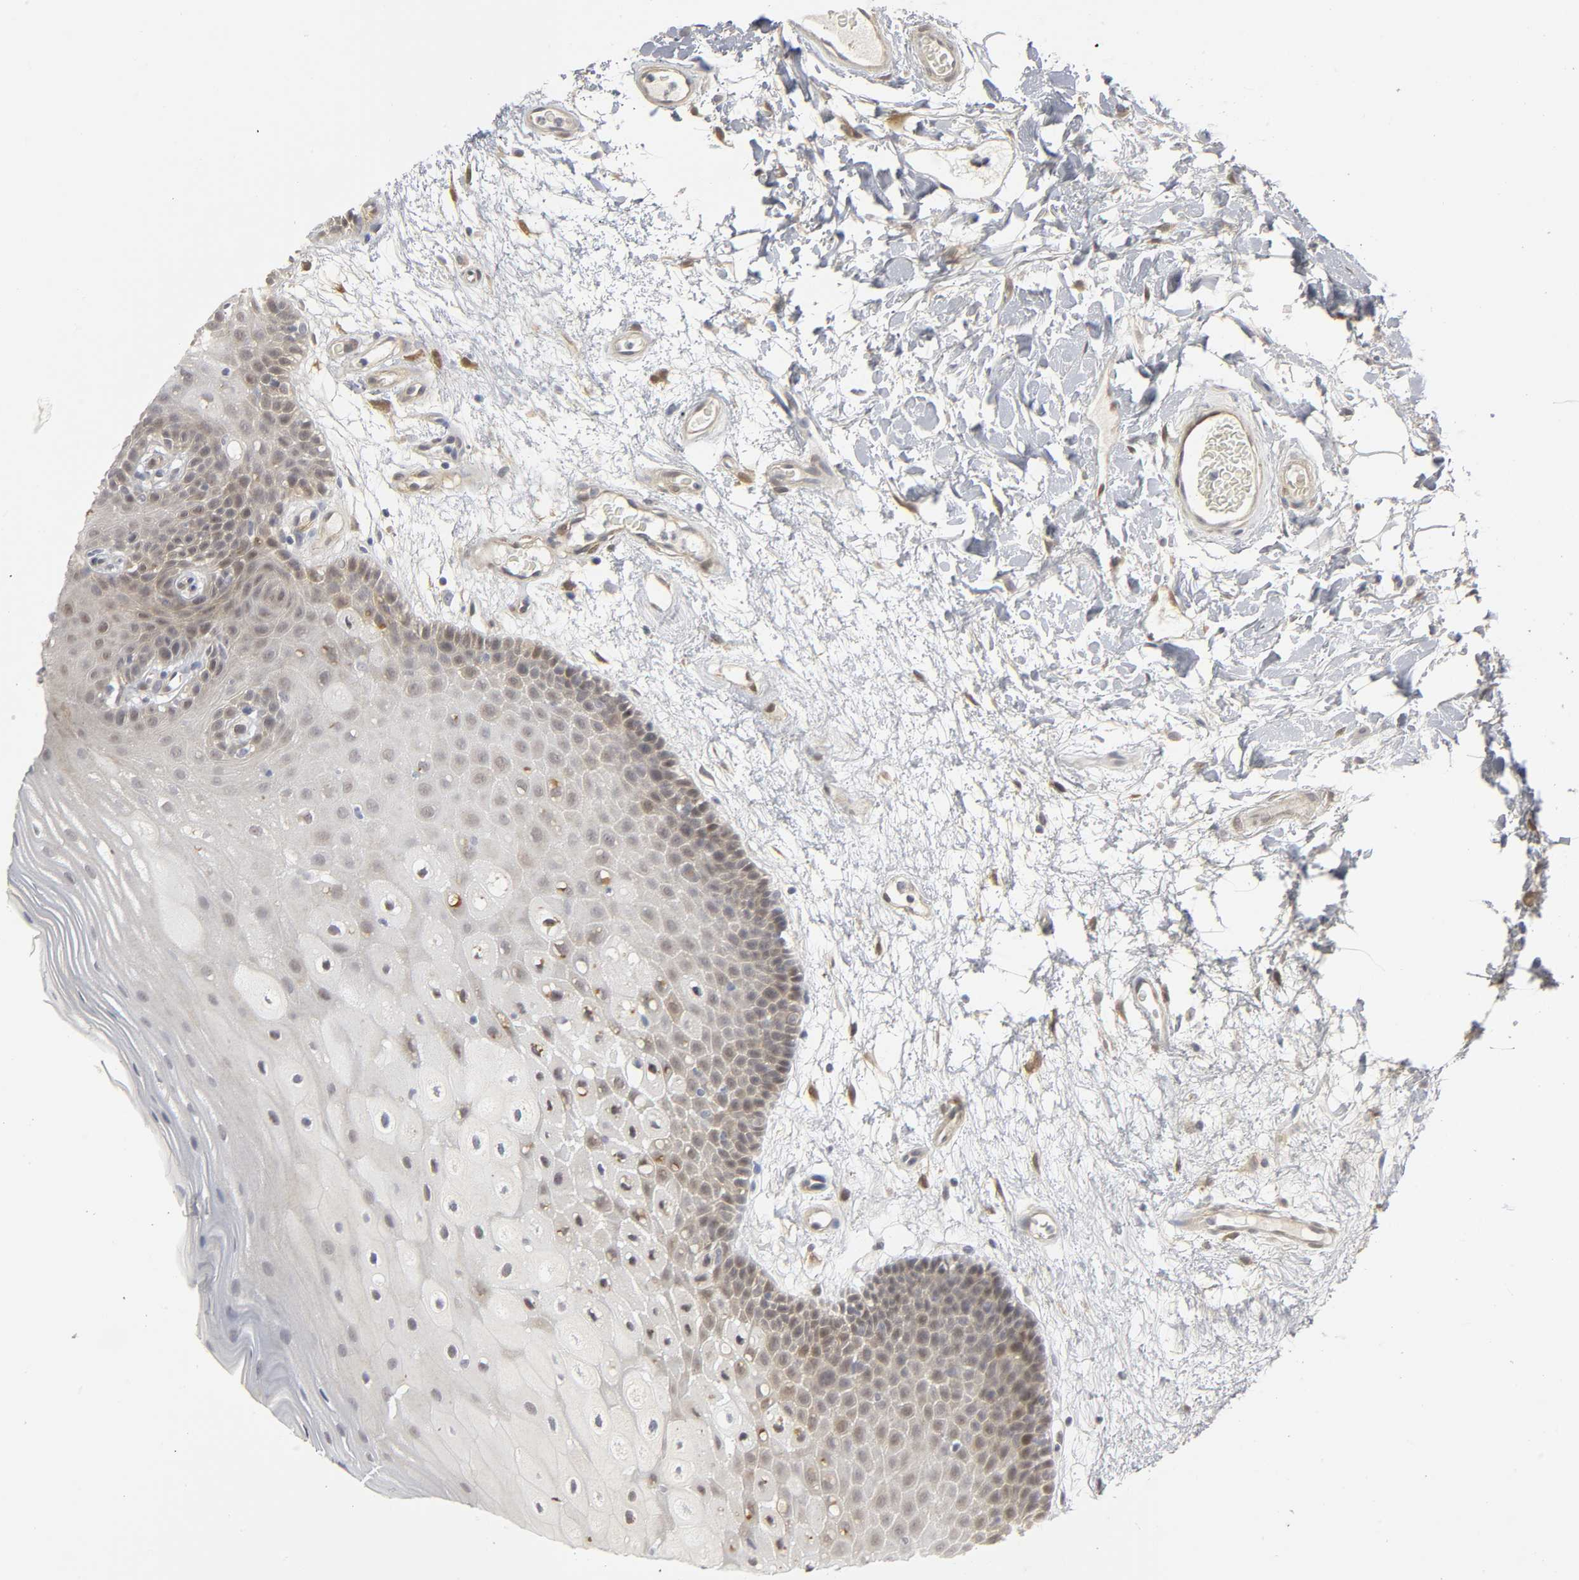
{"staining": {"intensity": "weak", "quantity": "<25%", "location": "cytoplasmic/membranous,nuclear"}, "tissue": "oral mucosa", "cell_type": "Squamous epithelial cells", "image_type": "normal", "snomed": [{"axis": "morphology", "description": "Normal tissue, NOS"}, {"axis": "morphology", "description": "Squamous cell carcinoma, NOS"}, {"axis": "topography", "description": "Skeletal muscle"}, {"axis": "topography", "description": "Oral tissue"}, {"axis": "topography", "description": "Head-Neck"}], "caption": "Protein analysis of normal oral mucosa shows no significant expression in squamous epithelial cells.", "gene": "PDLIM3", "patient": {"sex": "male", "age": 71}}